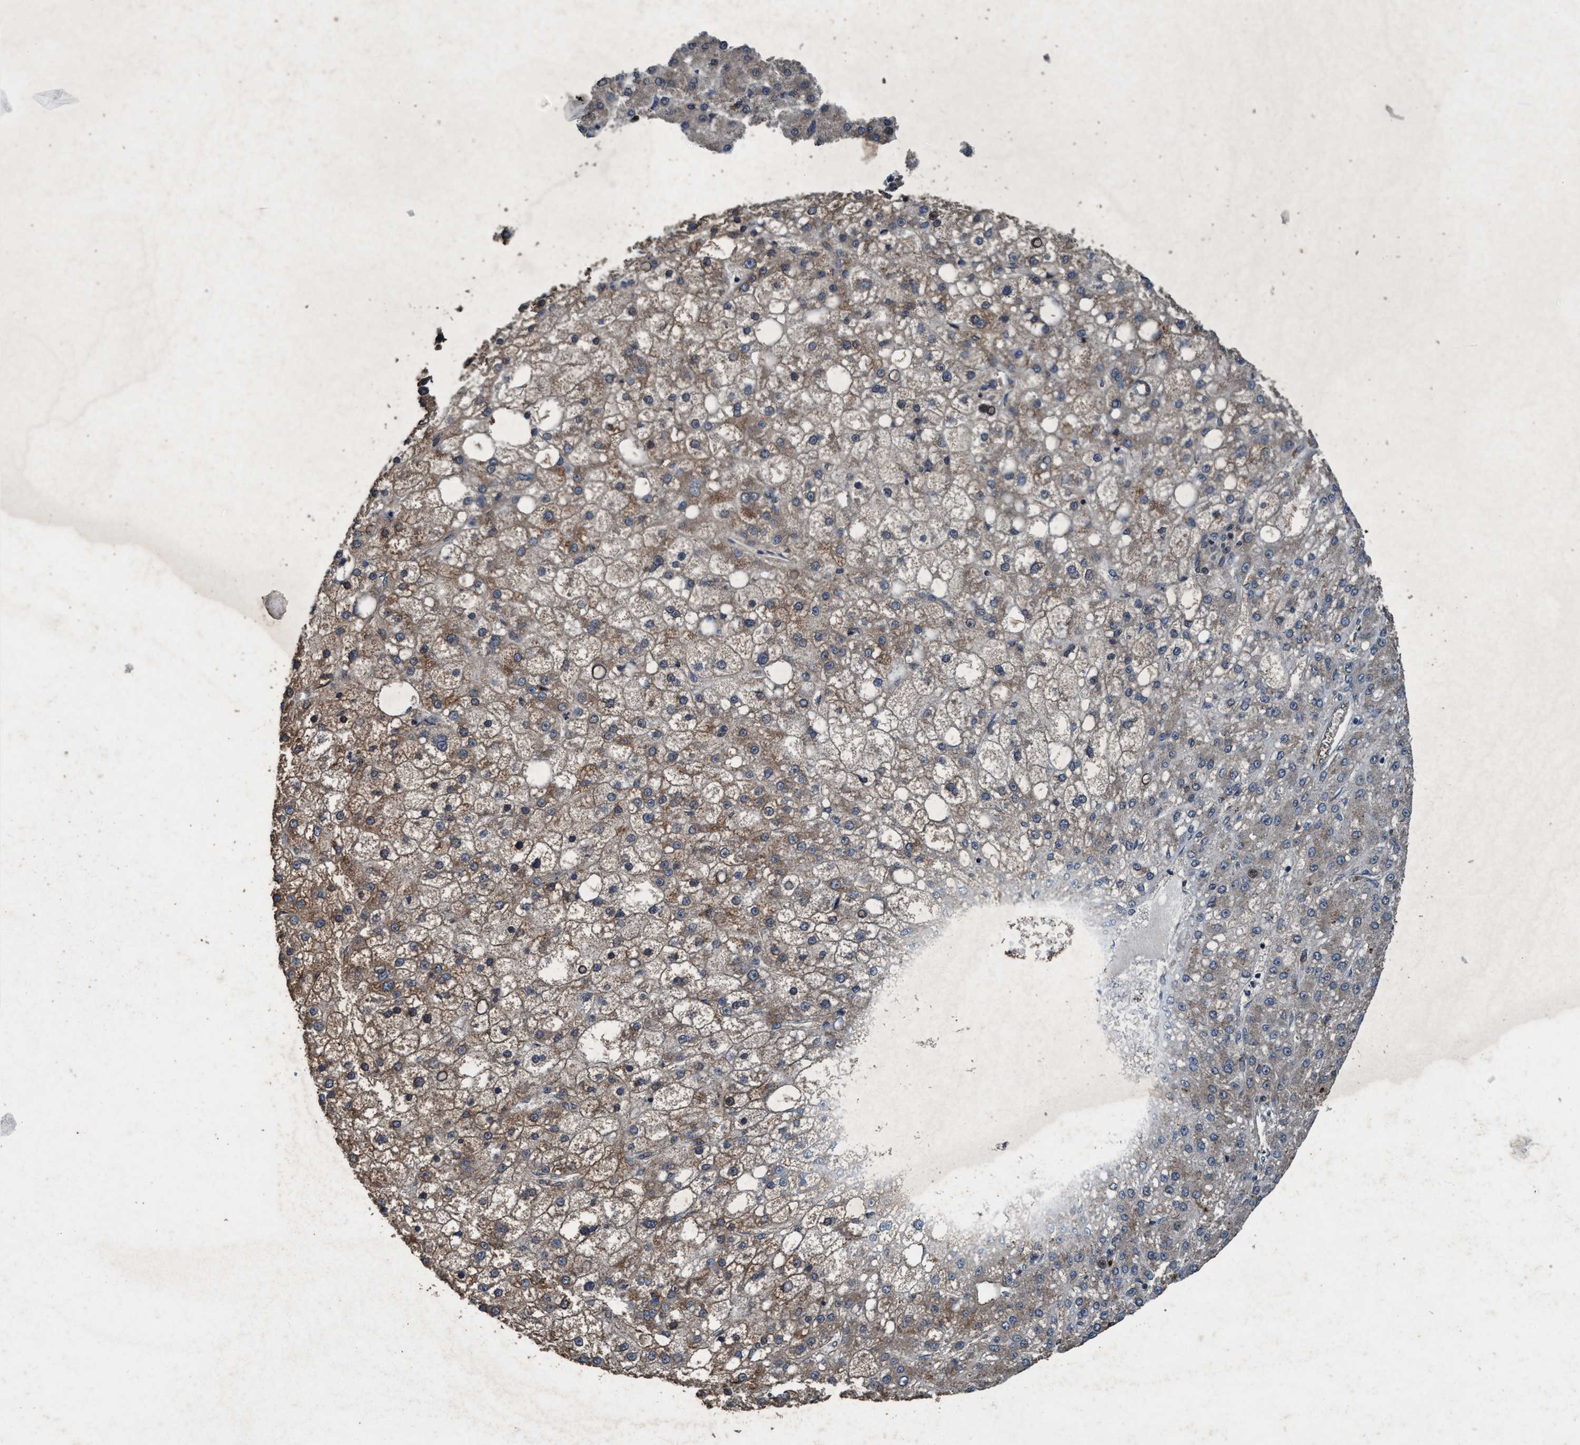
{"staining": {"intensity": "weak", "quantity": "25%-75%", "location": "cytoplasmic/membranous"}, "tissue": "liver cancer", "cell_type": "Tumor cells", "image_type": "cancer", "snomed": [{"axis": "morphology", "description": "Carcinoma, Hepatocellular, NOS"}, {"axis": "topography", "description": "Liver"}], "caption": "IHC micrograph of liver cancer (hepatocellular carcinoma) stained for a protein (brown), which shows low levels of weak cytoplasmic/membranous expression in about 25%-75% of tumor cells.", "gene": "AKT1S1", "patient": {"sex": "male", "age": 67}}